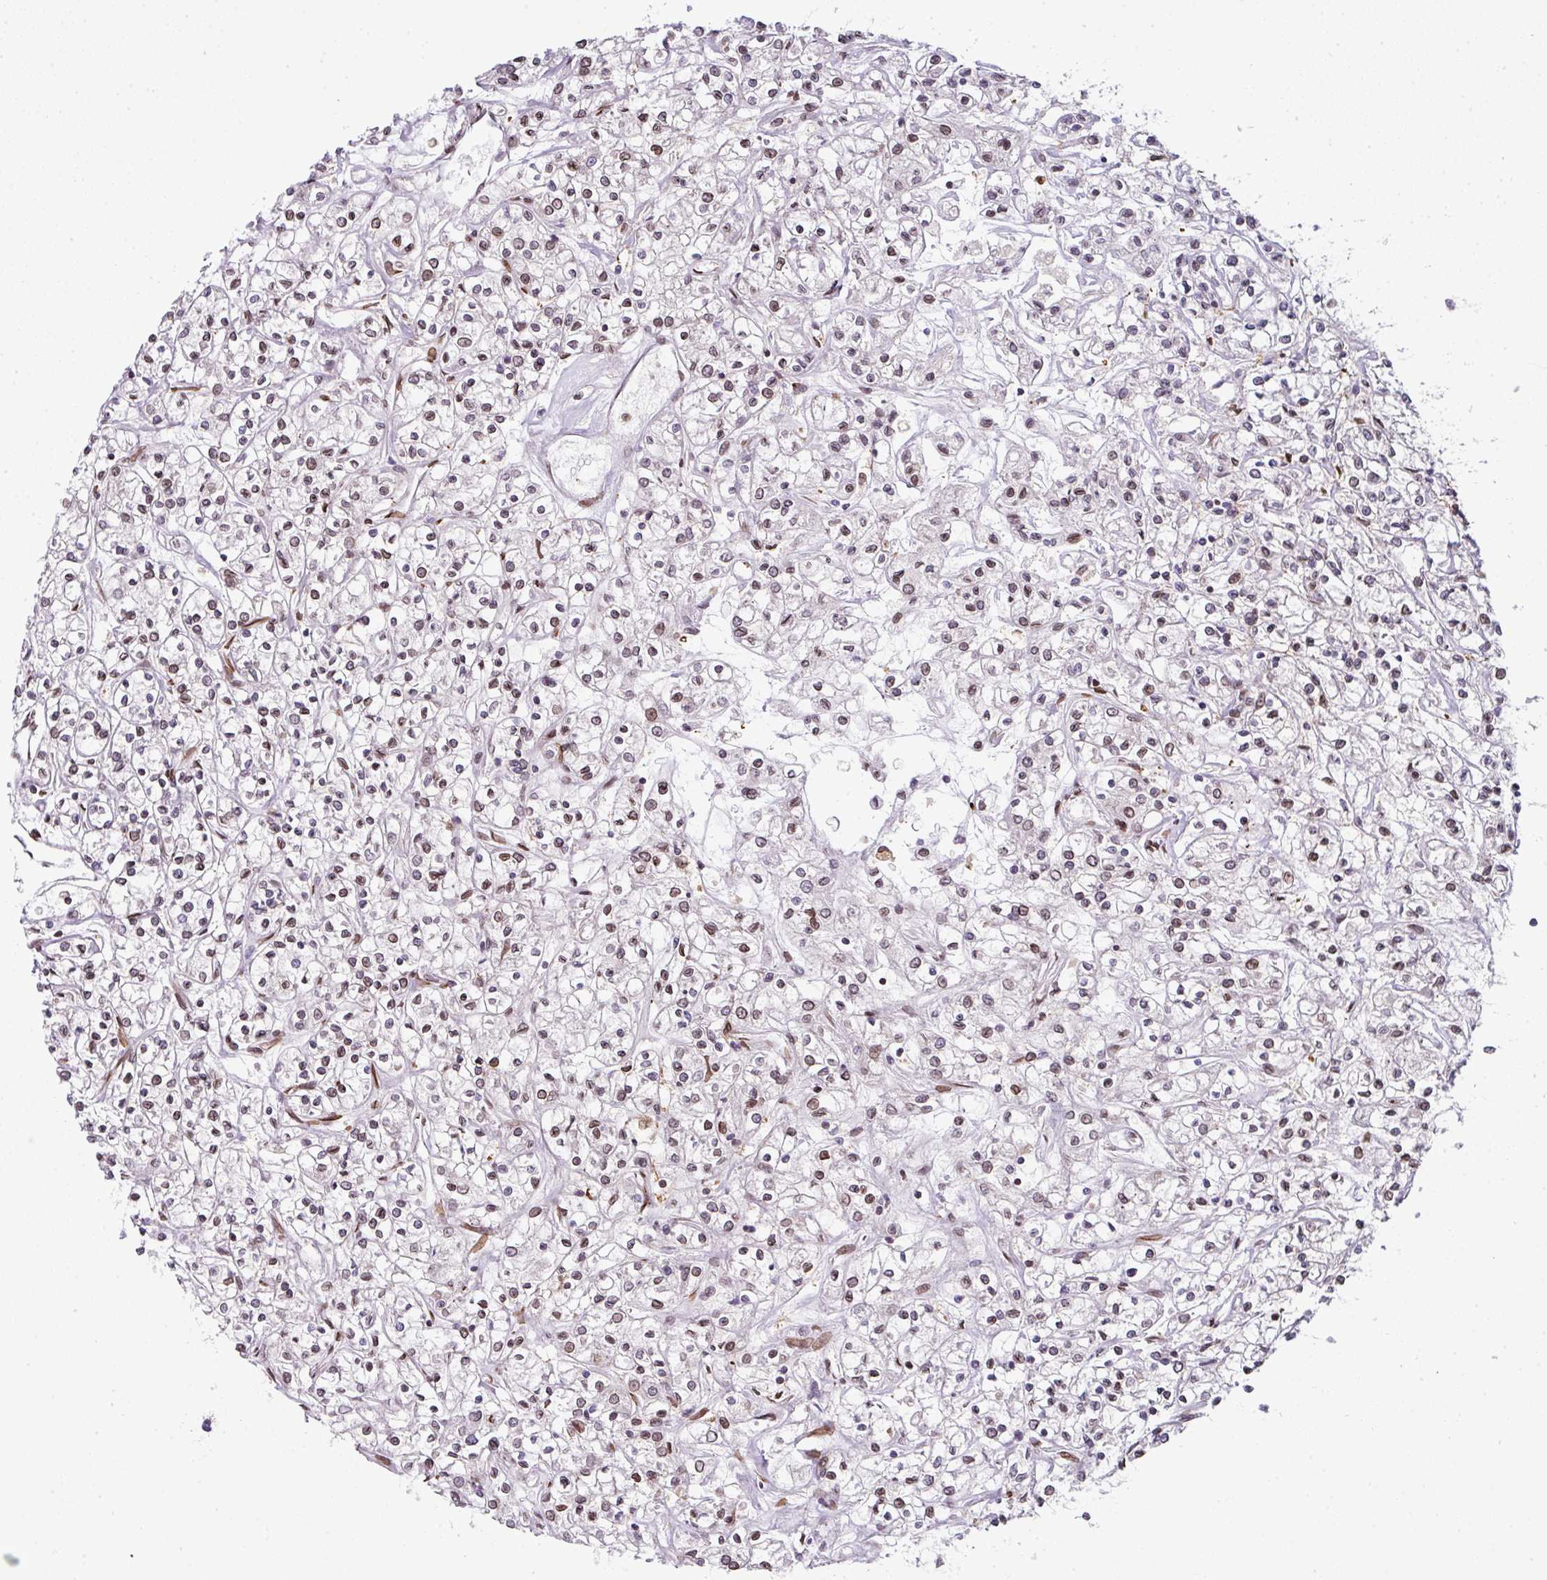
{"staining": {"intensity": "weak", "quantity": "25%-75%", "location": "cytoplasmic/membranous,nuclear"}, "tissue": "renal cancer", "cell_type": "Tumor cells", "image_type": "cancer", "snomed": [{"axis": "morphology", "description": "Adenocarcinoma, NOS"}, {"axis": "topography", "description": "Kidney"}], "caption": "Adenocarcinoma (renal) tissue displays weak cytoplasmic/membranous and nuclear expression in approximately 25%-75% of tumor cells, visualized by immunohistochemistry.", "gene": "PLK1", "patient": {"sex": "female", "age": 59}}